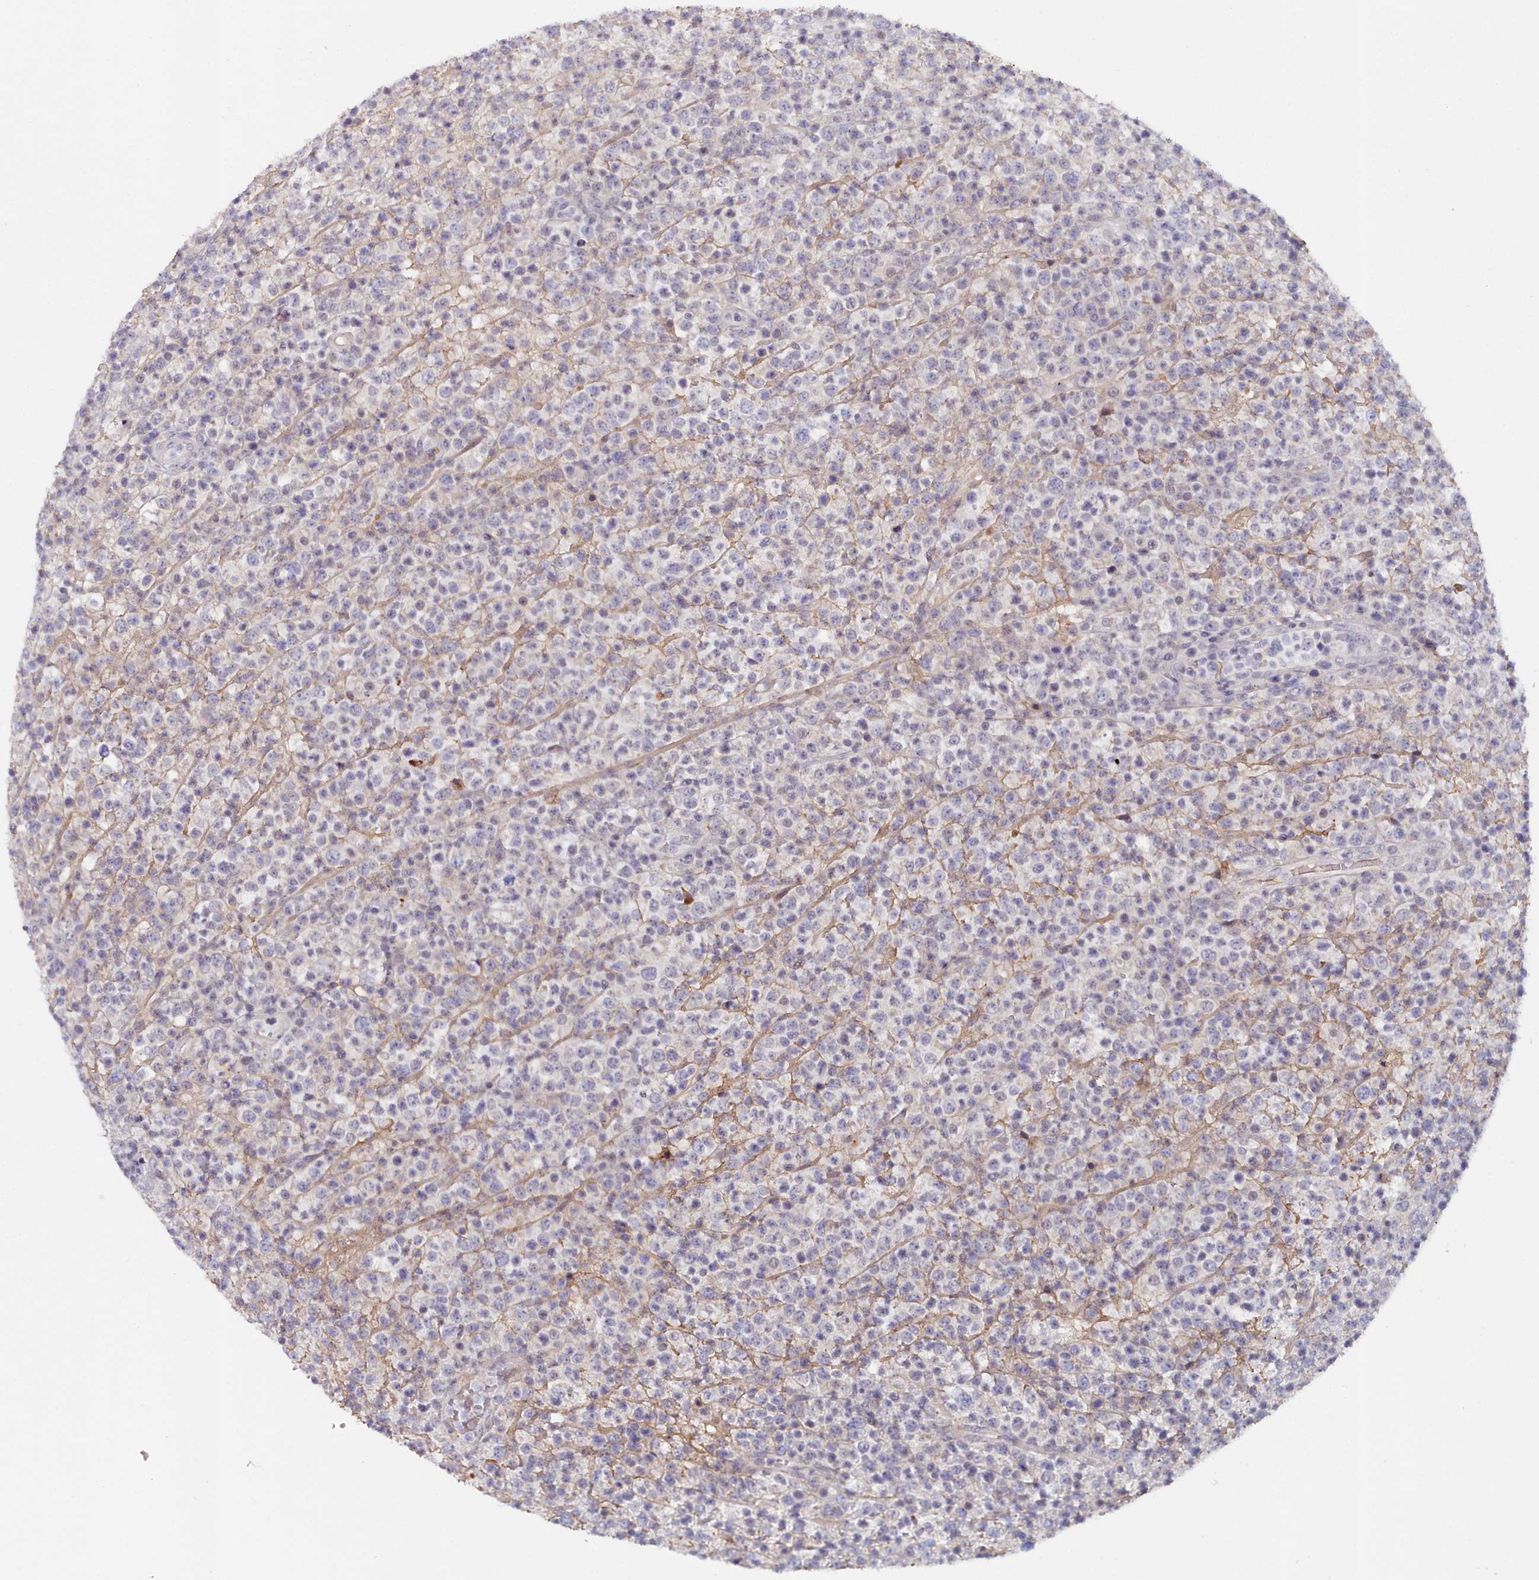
{"staining": {"intensity": "negative", "quantity": "none", "location": "none"}, "tissue": "lymphoma", "cell_type": "Tumor cells", "image_type": "cancer", "snomed": [{"axis": "morphology", "description": "Malignant lymphoma, non-Hodgkin's type, High grade"}, {"axis": "topography", "description": "Colon"}], "caption": "Immunohistochemistry (IHC) histopathology image of human high-grade malignant lymphoma, non-Hodgkin's type stained for a protein (brown), which displays no staining in tumor cells.", "gene": "KCTD18", "patient": {"sex": "female", "age": 53}}